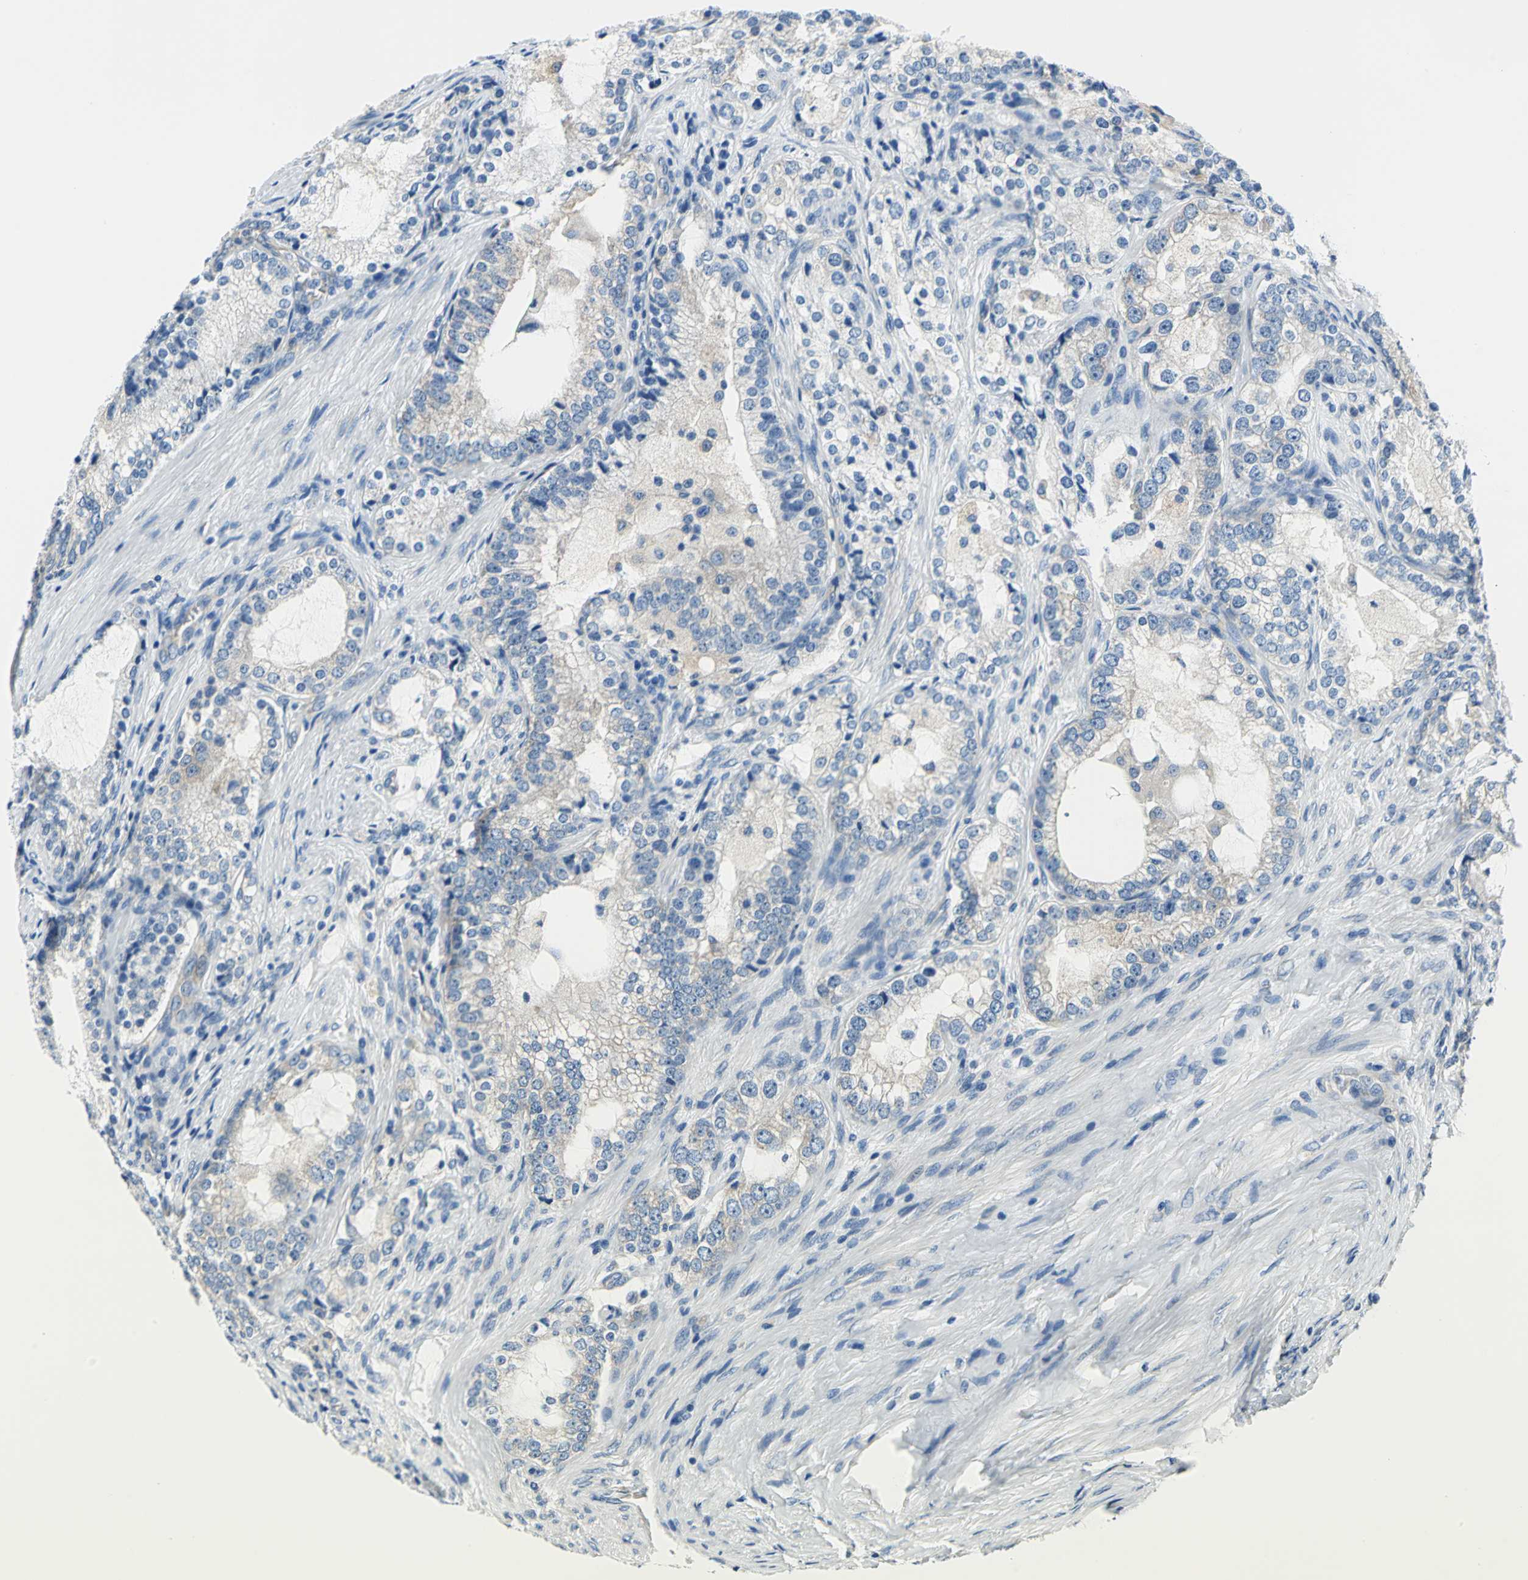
{"staining": {"intensity": "negative", "quantity": "none", "location": "none"}, "tissue": "prostate cancer", "cell_type": "Tumor cells", "image_type": "cancer", "snomed": [{"axis": "morphology", "description": "Adenocarcinoma, High grade"}, {"axis": "topography", "description": "Prostate"}], "caption": "DAB (3,3'-diaminobenzidine) immunohistochemical staining of human high-grade adenocarcinoma (prostate) shows no significant staining in tumor cells. (DAB IHC visualized using brightfield microscopy, high magnification).", "gene": "TRIM25", "patient": {"sex": "male", "age": 63}}